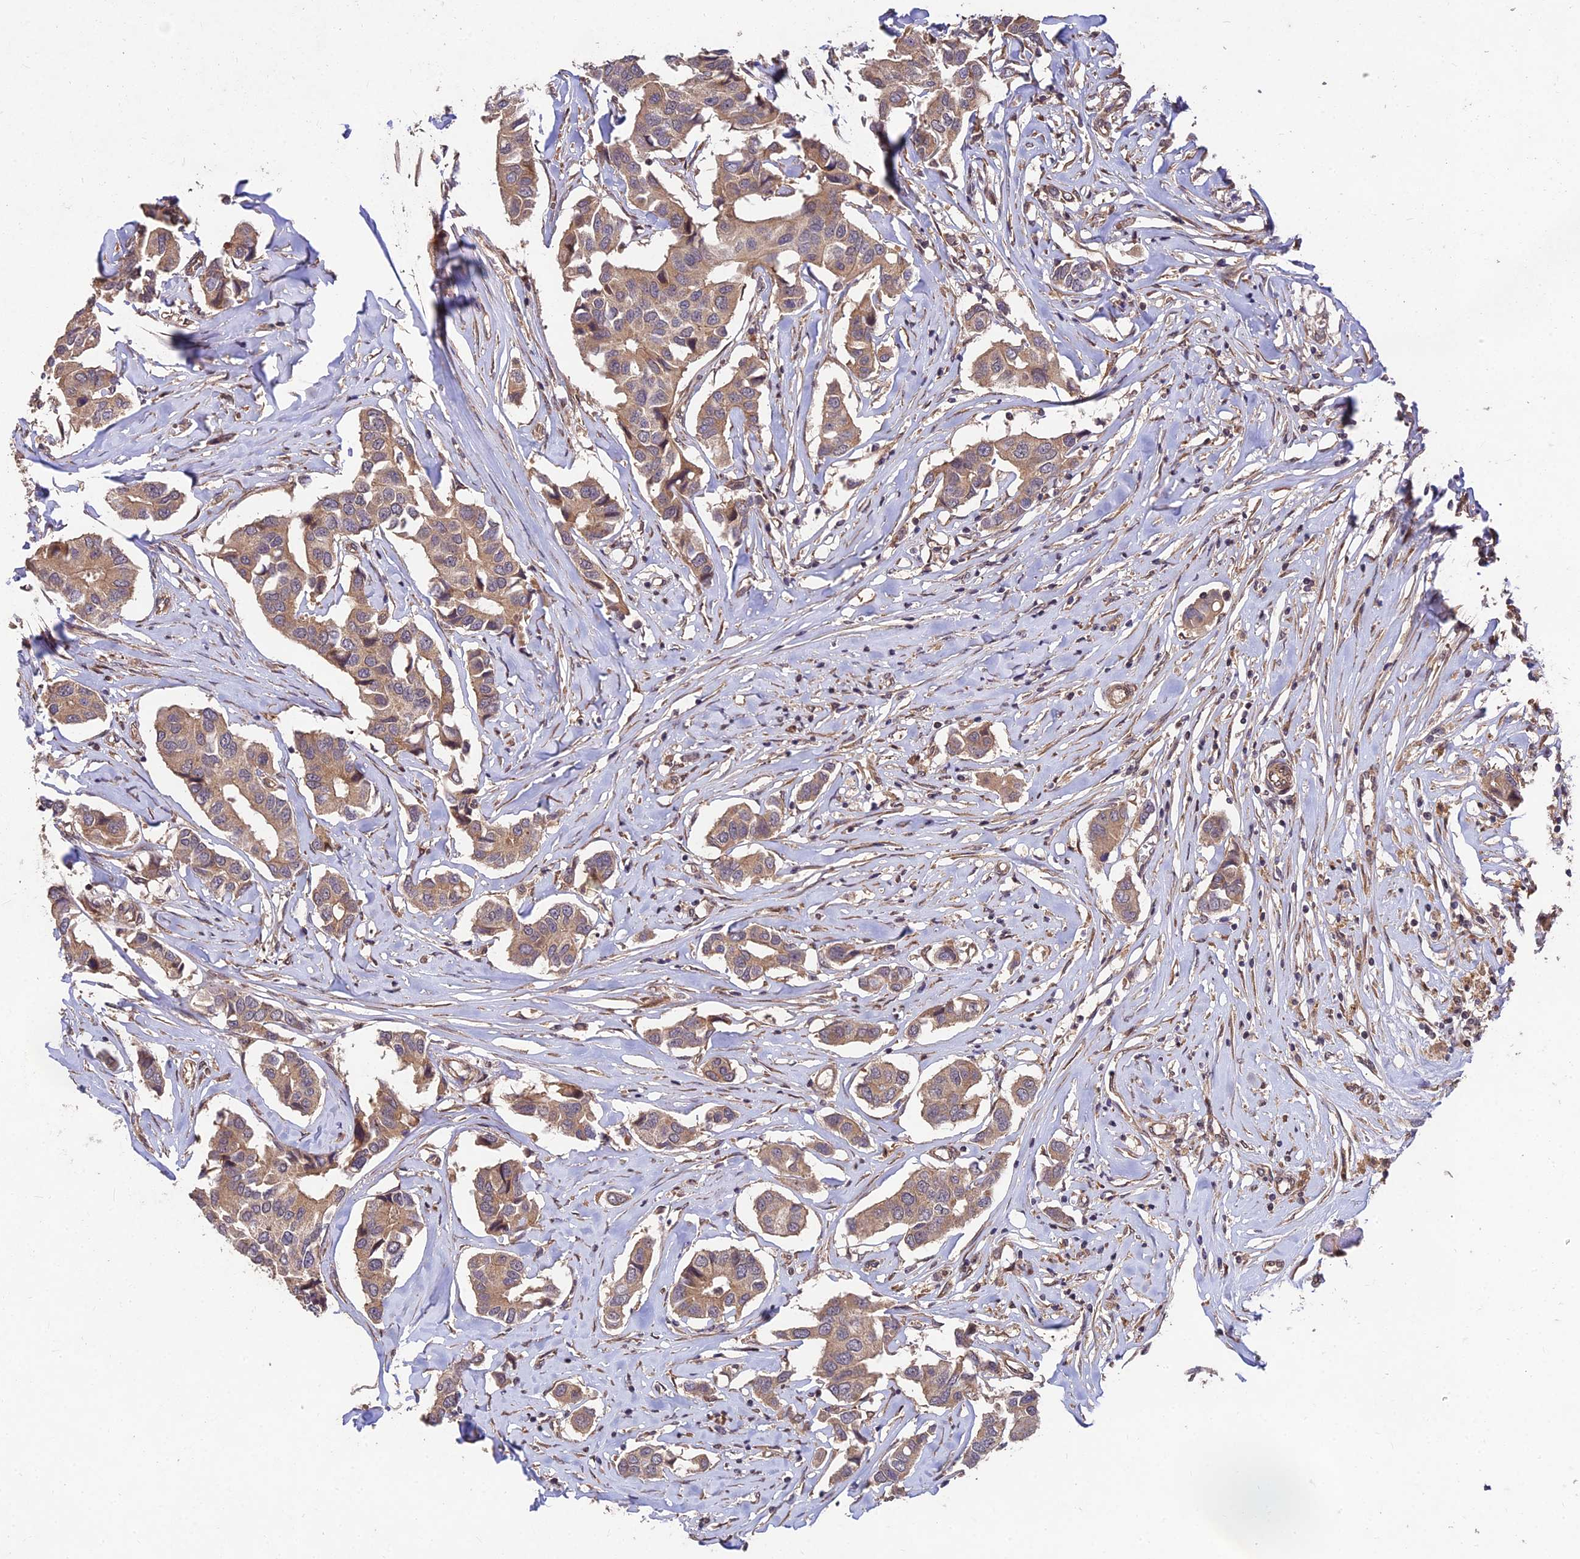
{"staining": {"intensity": "weak", "quantity": ">75%", "location": "cytoplasmic/membranous"}, "tissue": "breast cancer", "cell_type": "Tumor cells", "image_type": "cancer", "snomed": [{"axis": "morphology", "description": "Duct carcinoma"}, {"axis": "topography", "description": "Breast"}], "caption": "Tumor cells display low levels of weak cytoplasmic/membranous positivity in about >75% of cells in human breast cancer (invasive ductal carcinoma). (DAB = brown stain, brightfield microscopy at high magnification).", "gene": "MKKS", "patient": {"sex": "female", "age": 80}}